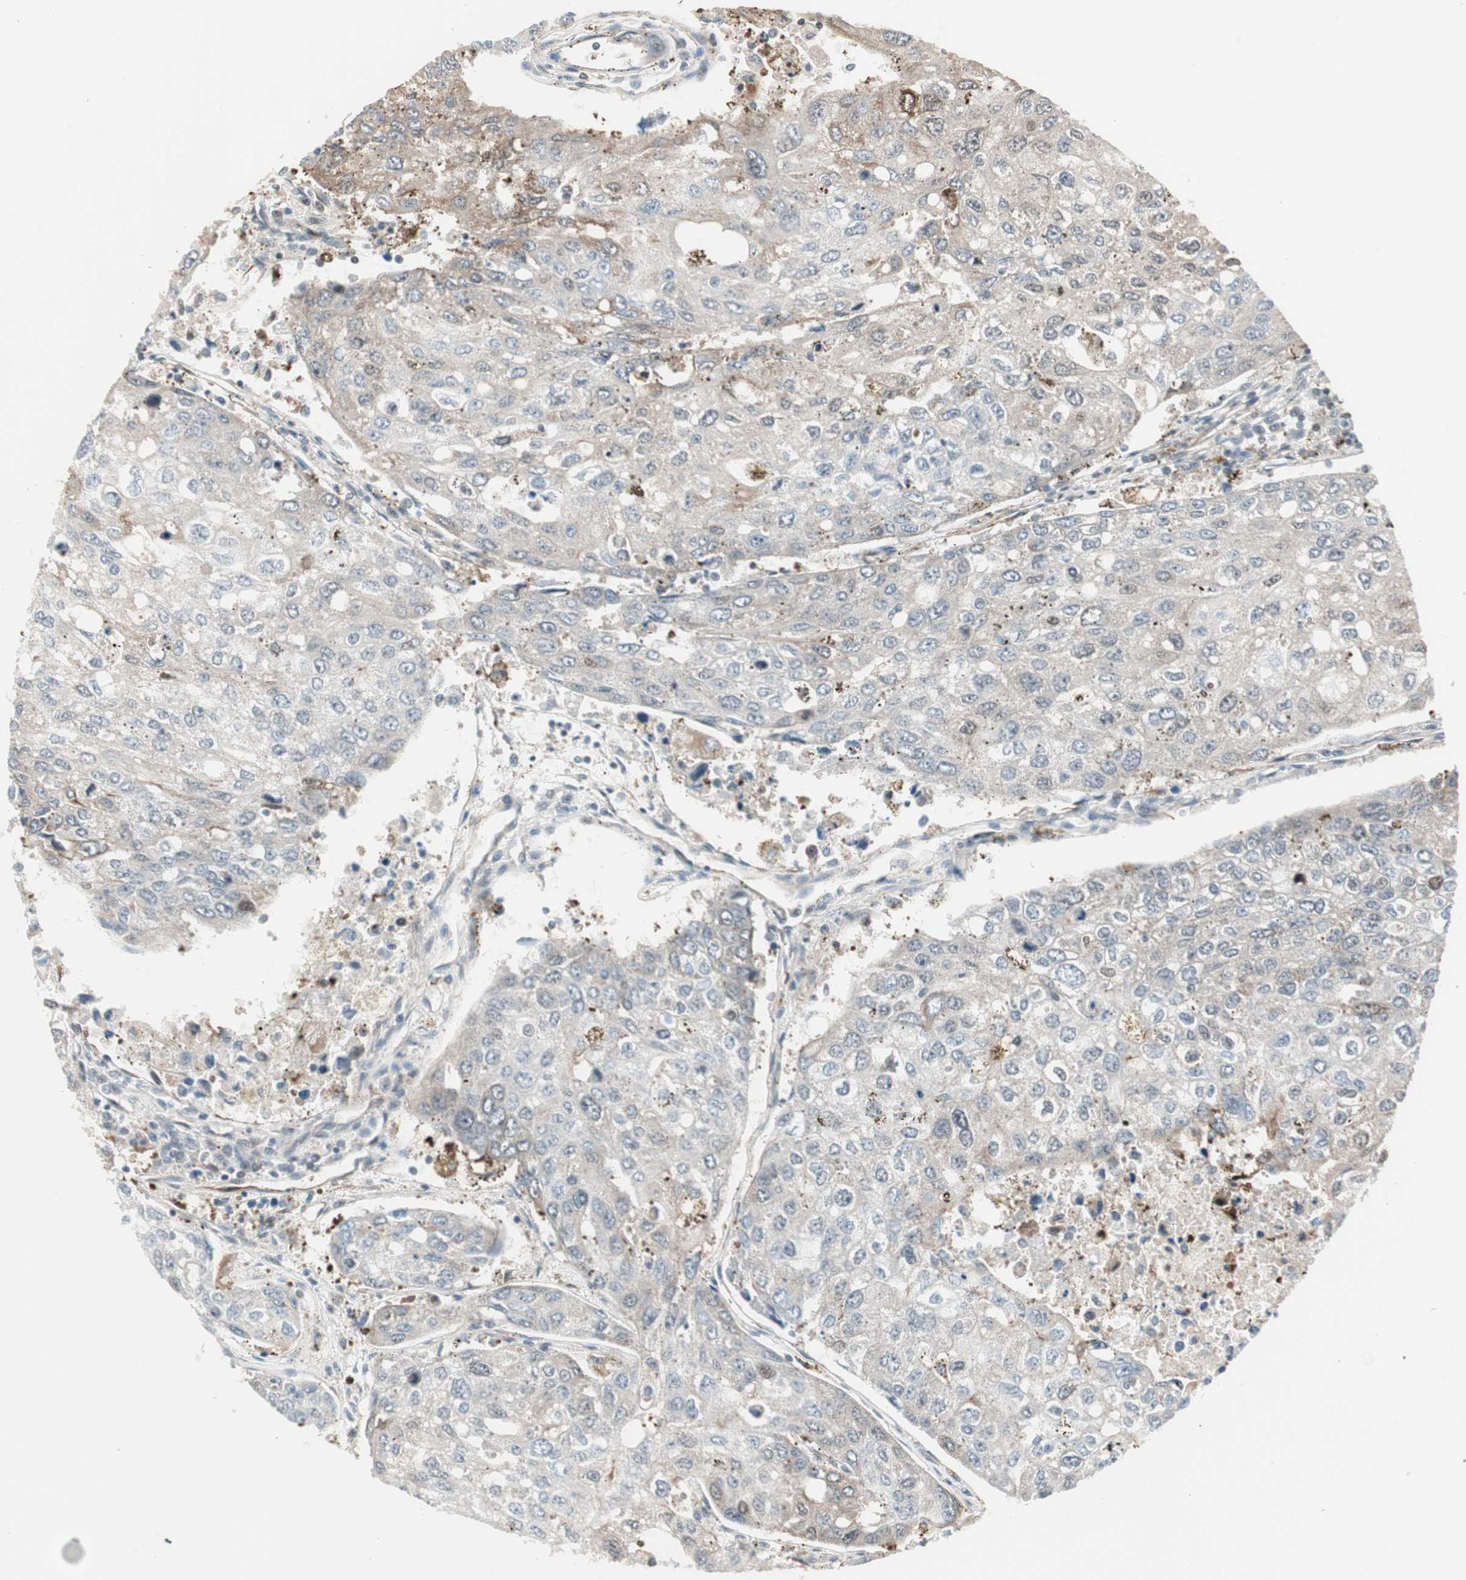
{"staining": {"intensity": "moderate", "quantity": ">75%", "location": "cytoplasmic/membranous"}, "tissue": "urothelial cancer", "cell_type": "Tumor cells", "image_type": "cancer", "snomed": [{"axis": "morphology", "description": "Urothelial carcinoma, High grade"}, {"axis": "topography", "description": "Lymph node"}, {"axis": "topography", "description": "Urinary bladder"}], "caption": "A high-resolution photomicrograph shows immunohistochemistry staining of urothelial cancer, which displays moderate cytoplasmic/membranous positivity in approximately >75% of tumor cells.", "gene": "MAD2L2", "patient": {"sex": "male", "age": 51}}